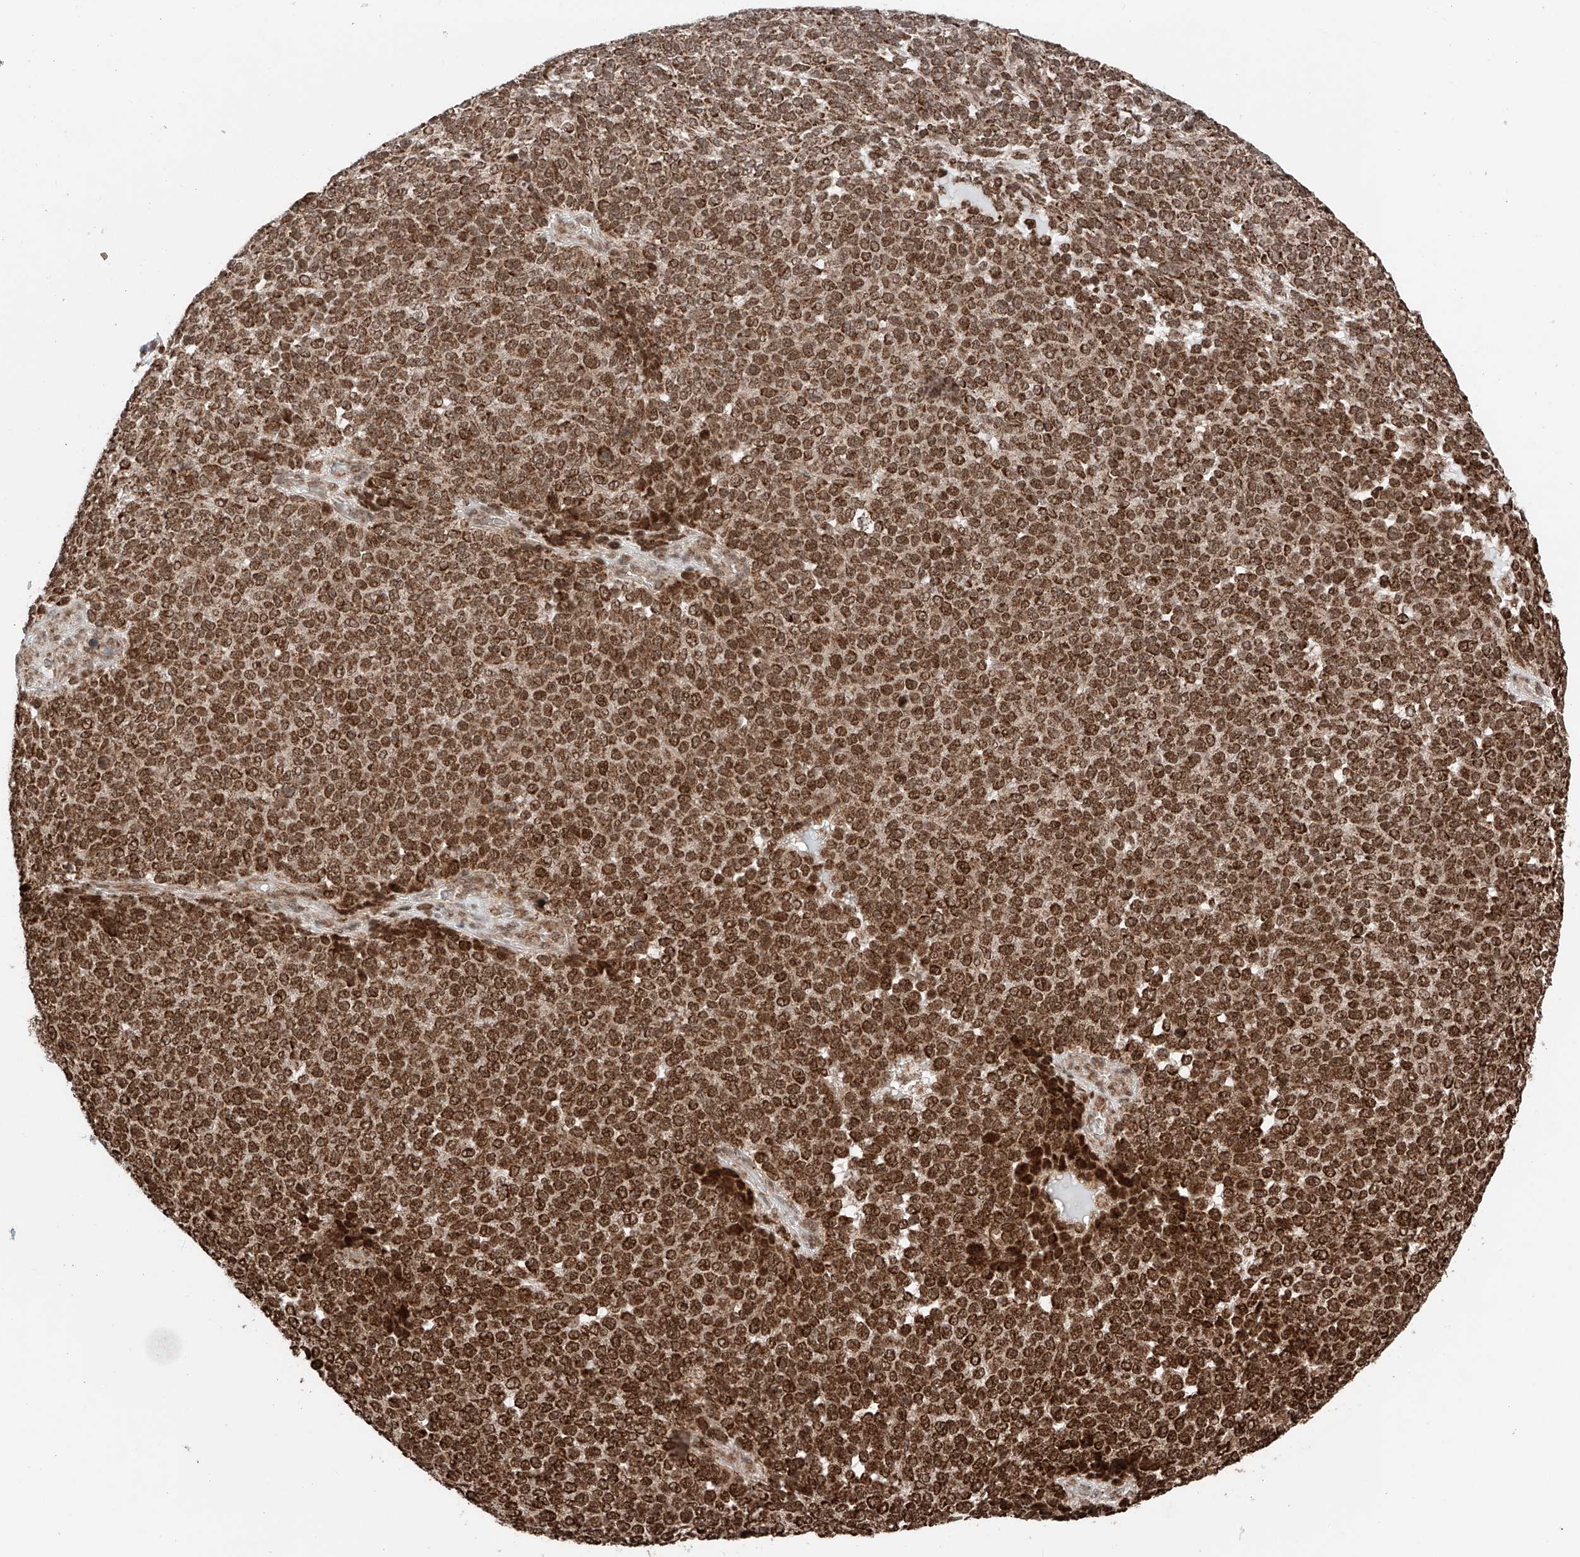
{"staining": {"intensity": "strong", "quantity": ">75%", "location": "cytoplasmic/membranous,nuclear"}, "tissue": "melanoma", "cell_type": "Tumor cells", "image_type": "cancer", "snomed": [{"axis": "morphology", "description": "Malignant melanoma, NOS"}, {"axis": "topography", "description": "Skin"}], "caption": "Immunohistochemistry (IHC) staining of malignant melanoma, which displays high levels of strong cytoplasmic/membranous and nuclear positivity in about >75% of tumor cells indicating strong cytoplasmic/membranous and nuclear protein positivity. The staining was performed using DAB (brown) for protein detection and nuclei were counterstained in hematoxylin (blue).", "gene": "ZSCAN29", "patient": {"sex": "male", "age": 49}}